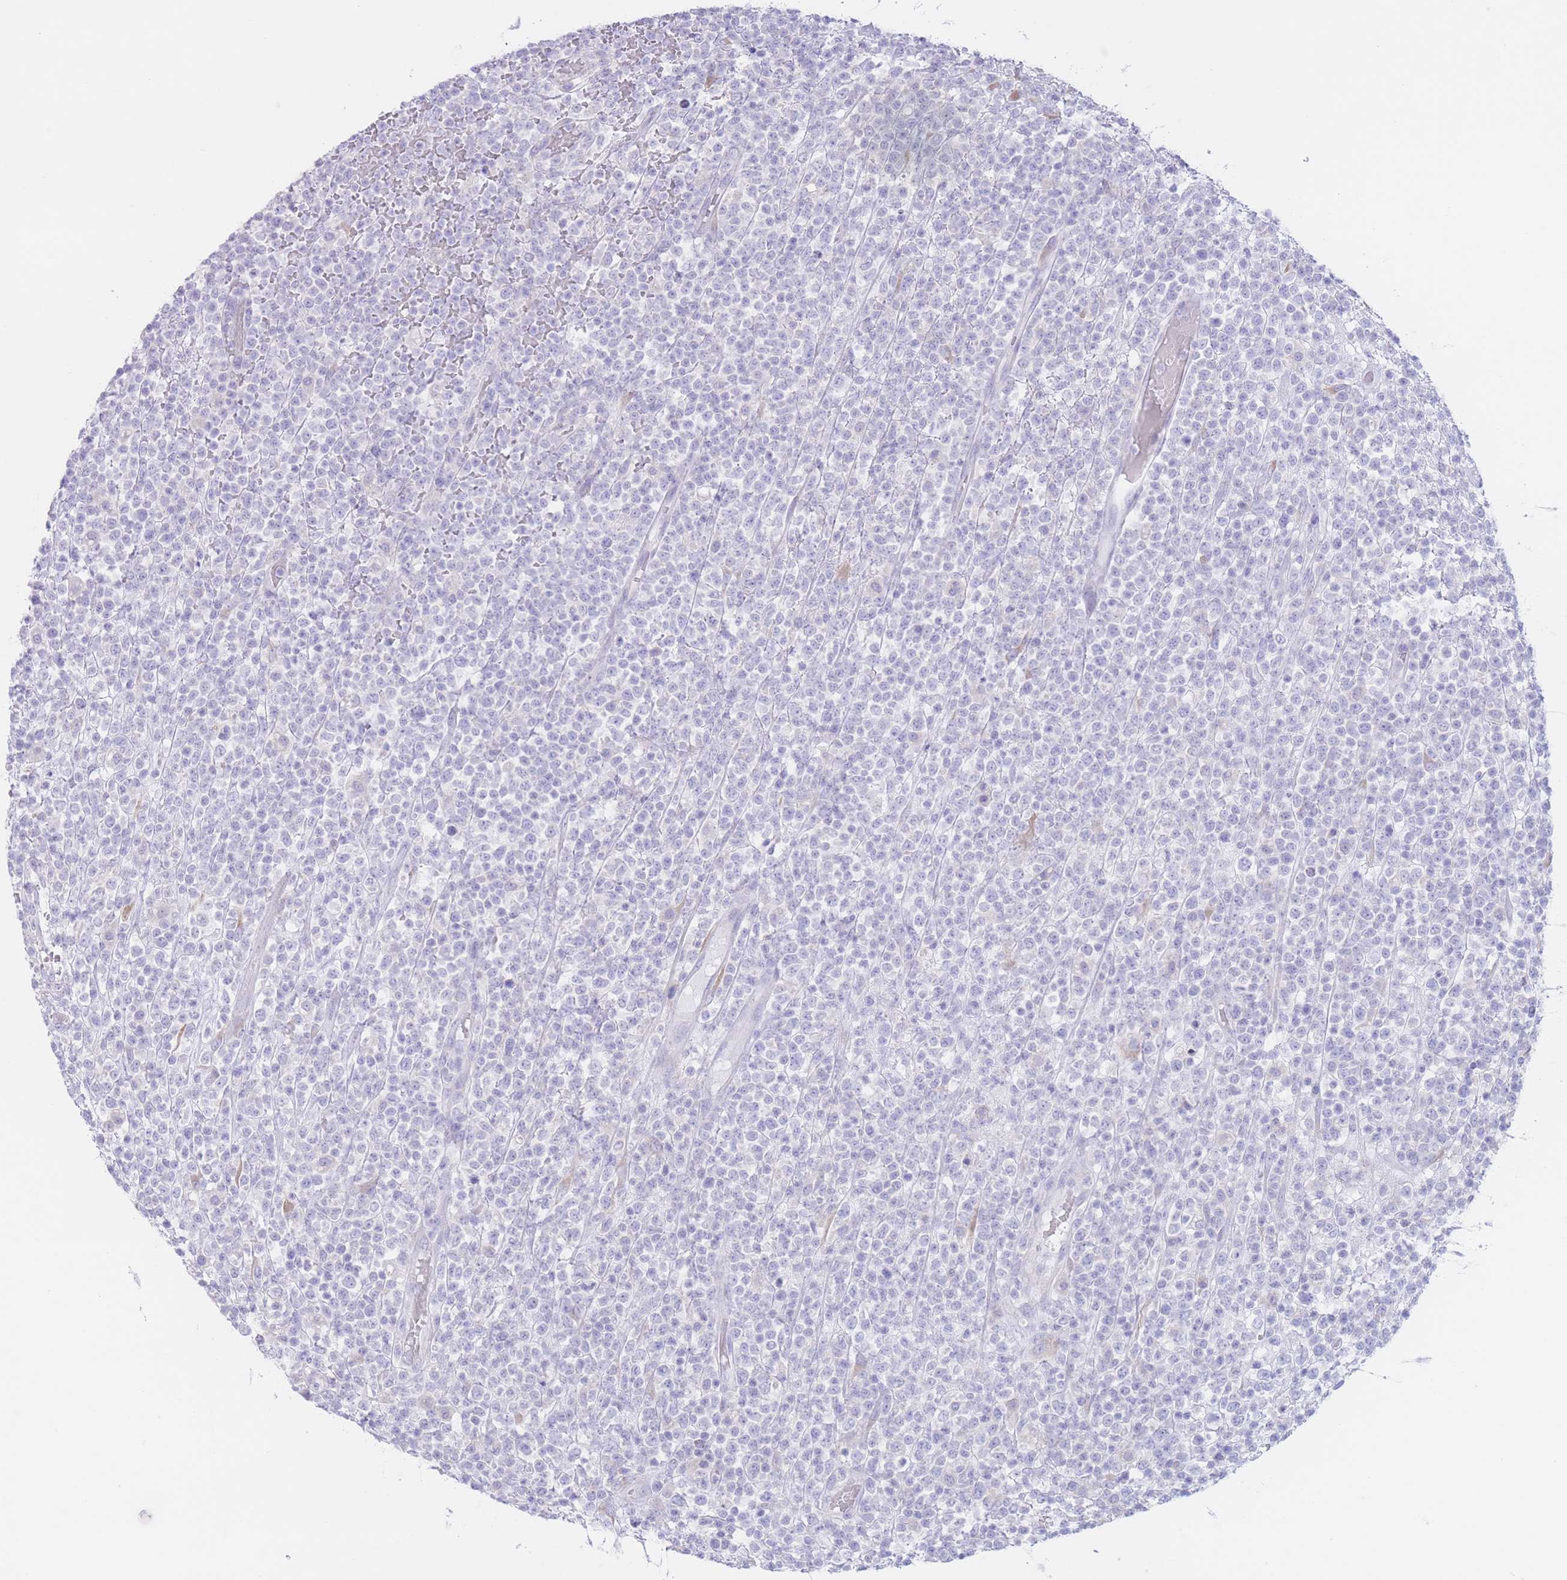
{"staining": {"intensity": "negative", "quantity": "none", "location": "none"}, "tissue": "lymphoma", "cell_type": "Tumor cells", "image_type": "cancer", "snomed": [{"axis": "morphology", "description": "Malignant lymphoma, non-Hodgkin's type, High grade"}, {"axis": "topography", "description": "Colon"}], "caption": "This photomicrograph is of malignant lymphoma, non-Hodgkin's type (high-grade) stained with immunohistochemistry to label a protein in brown with the nuclei are counter-stained blue. There is no staining in tumor cells.", "gene": "FAH", "patient": {"sex": "female", "age": 53}}